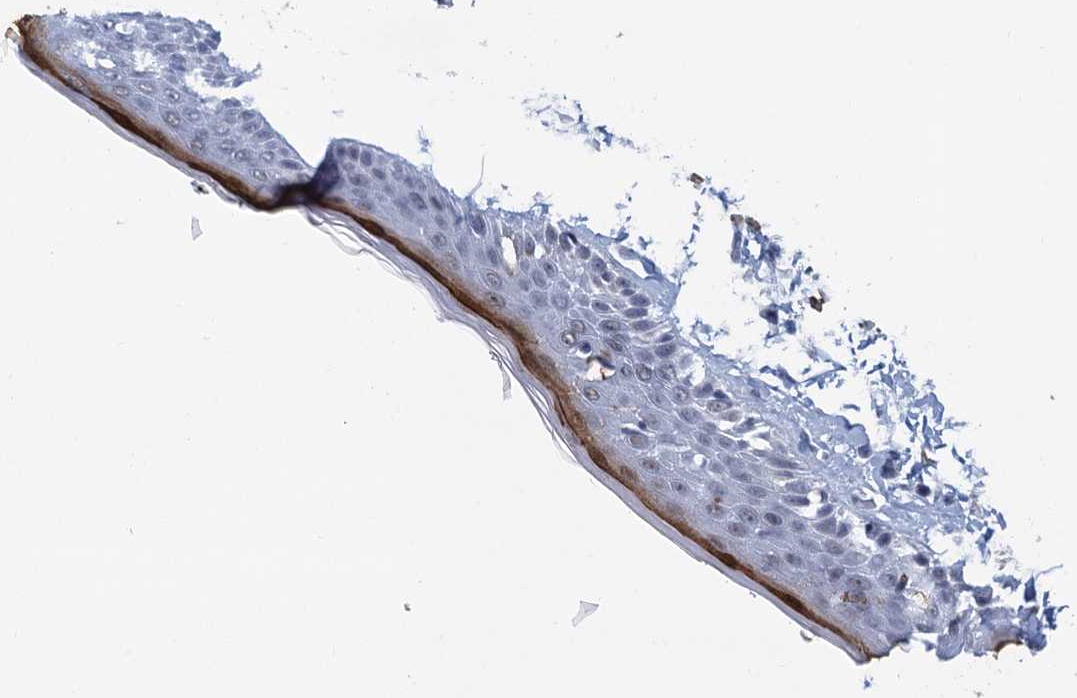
{"staining": {"intensity": "negative", "quantity": "none", "location": "none"}, "tissue": "skin", "cell_type": "Fibroblasts", "image_type": "normal", "snomed": [{"axis": "morphology", "description": "Normal tissue, NOS"}, {"axis": "topography", "description": "Skin"}, {"axis": "topography", "description": "Skeletal muscle"}], "caption": "Protein analysis of benign skin demonstrates no significant positivity in fibroblasts. (DAB immunohistochemistry (IHC) with hematoxylin counter stain).", "gene": "EPS8L1", "patient": {"sex": "male", "age": 83}}